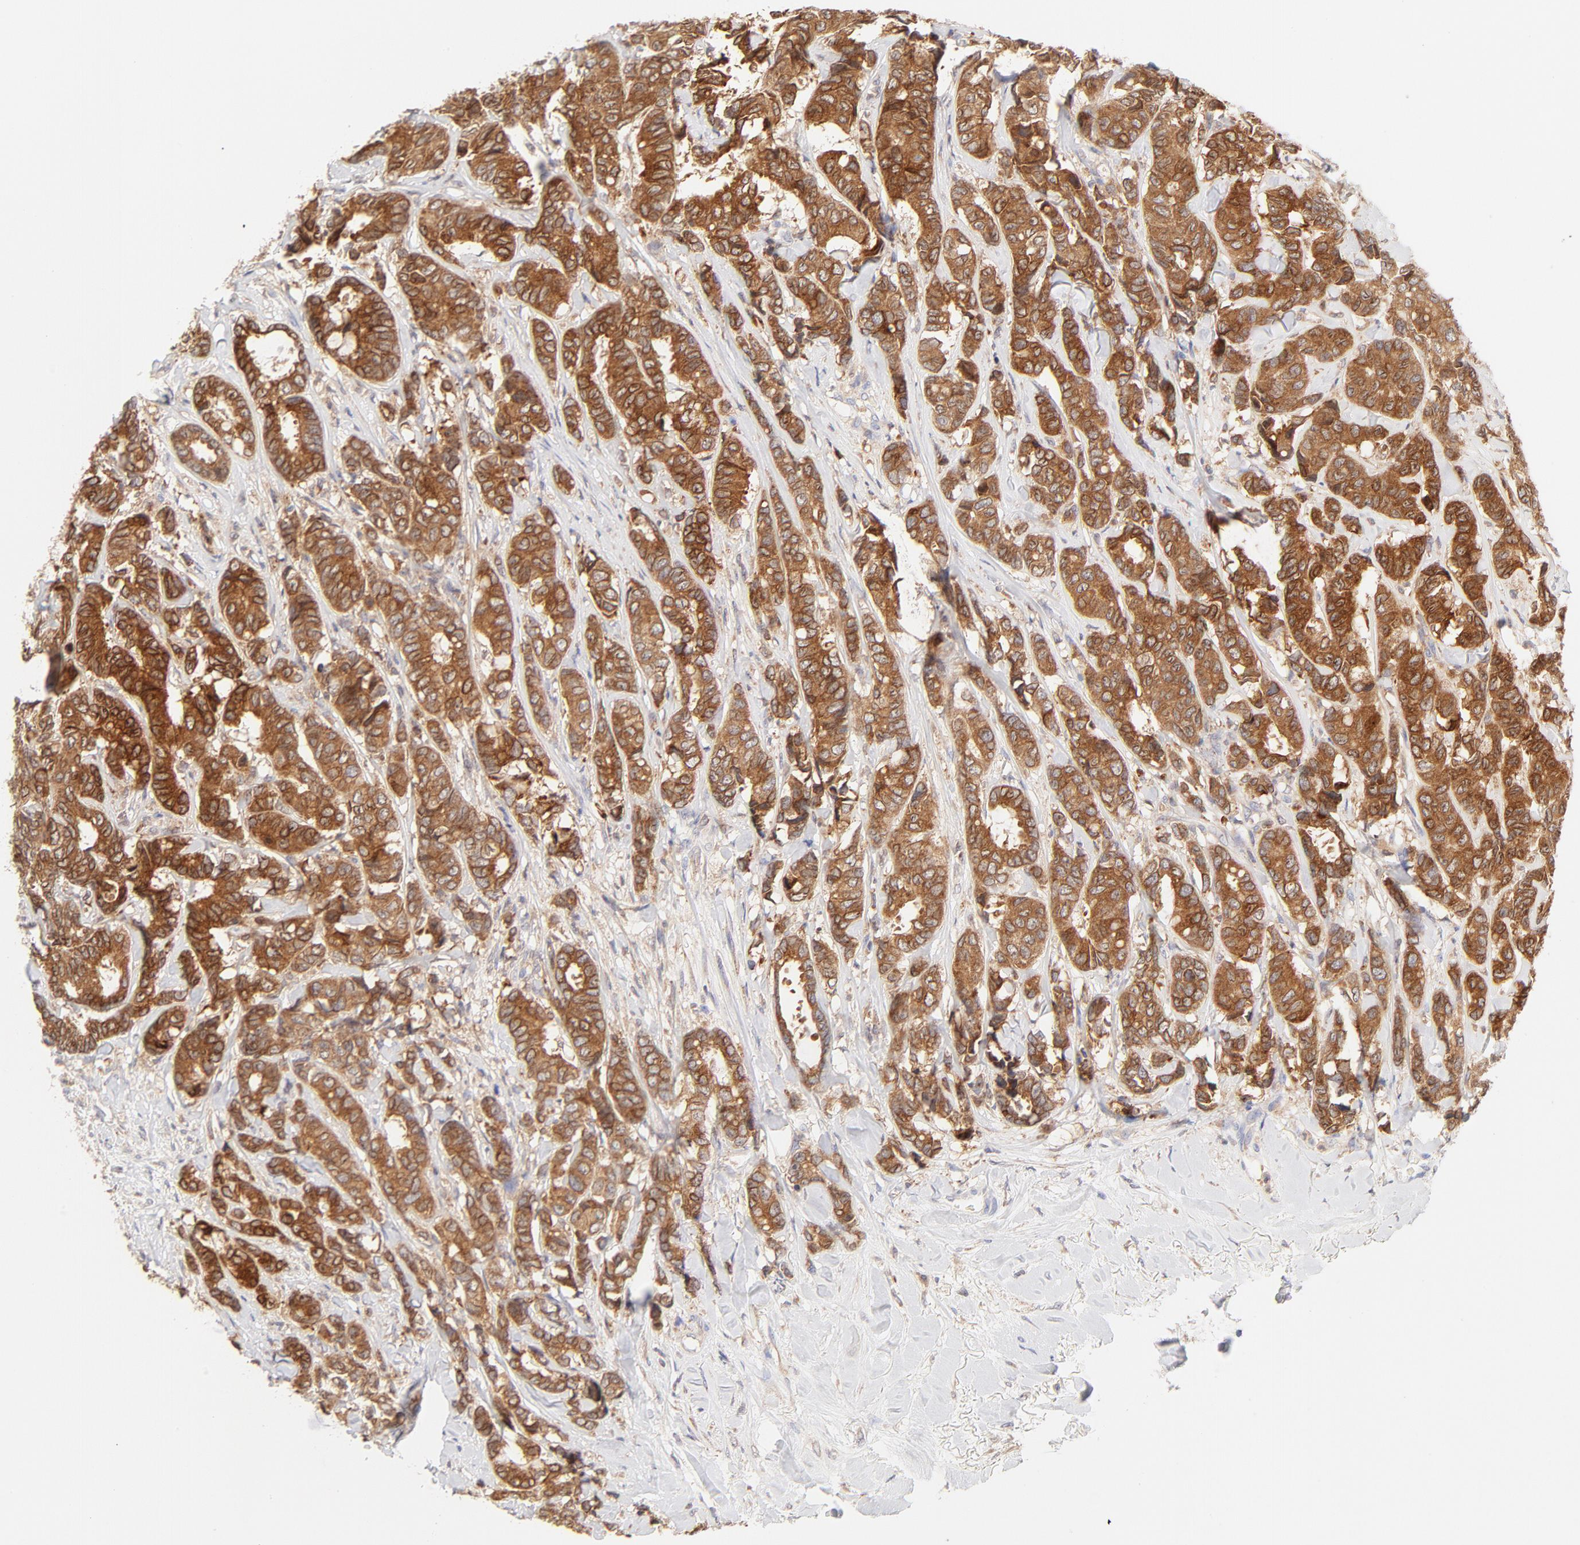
{"staining": {"intensity": "moderate", "quantity": ">75%", "location": "cytoplasmic/membranous"}, "tissue": "breast cancer", "cell_type": "Tumor cells", "image_type": "cancer", "snomed": [{"axis": "morphology", "description": "Duct carcinoma"}, {"axis": "topography", "description": "Breast"}], "caption": "Human breast cancer stained with a protein marker shows moderate staining in tumor cells.", "gene": "RPS6KA1", "patient": {"sex": "female", "age": 87}}